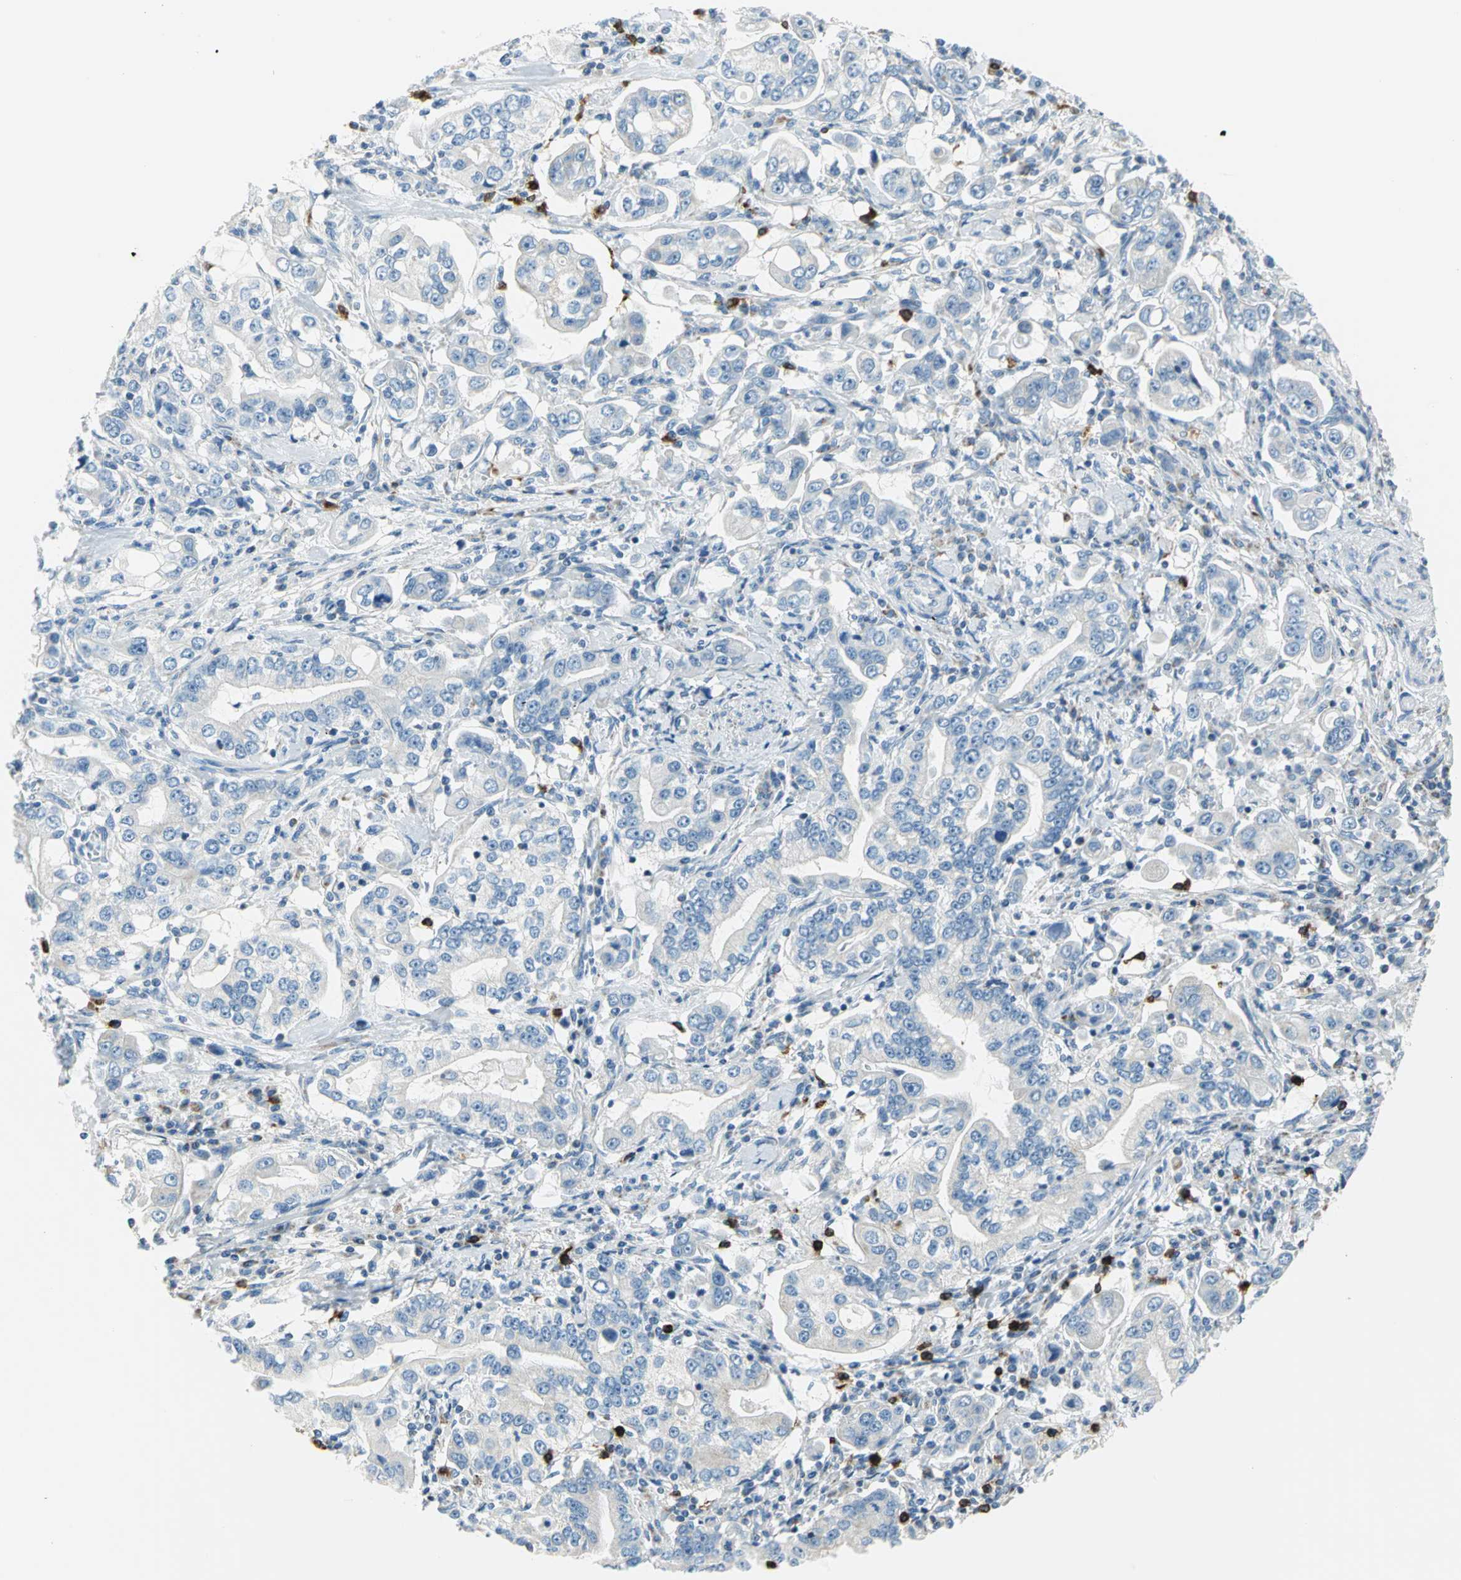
{"staining": {"intensity": "negative", "quantity": "none", "location": "none"}, "tissue": "stomach cancer", "cell_type": "Tumor cells", "image_type": "cancer", "snomed": [{"axis": "morphology", "description": "Adenocarcinoma, NOS"}, {"axis": "topography", "description": "Stomach, lower"}], "caption": "A high-resolution image shows immunohistochemistry (IHC) staining of adenocarcinoma (stomach), which shows no significant staining in tumor cells.", "gene": "ALOX15", "patient": {"sex": "female", "age": 72}}